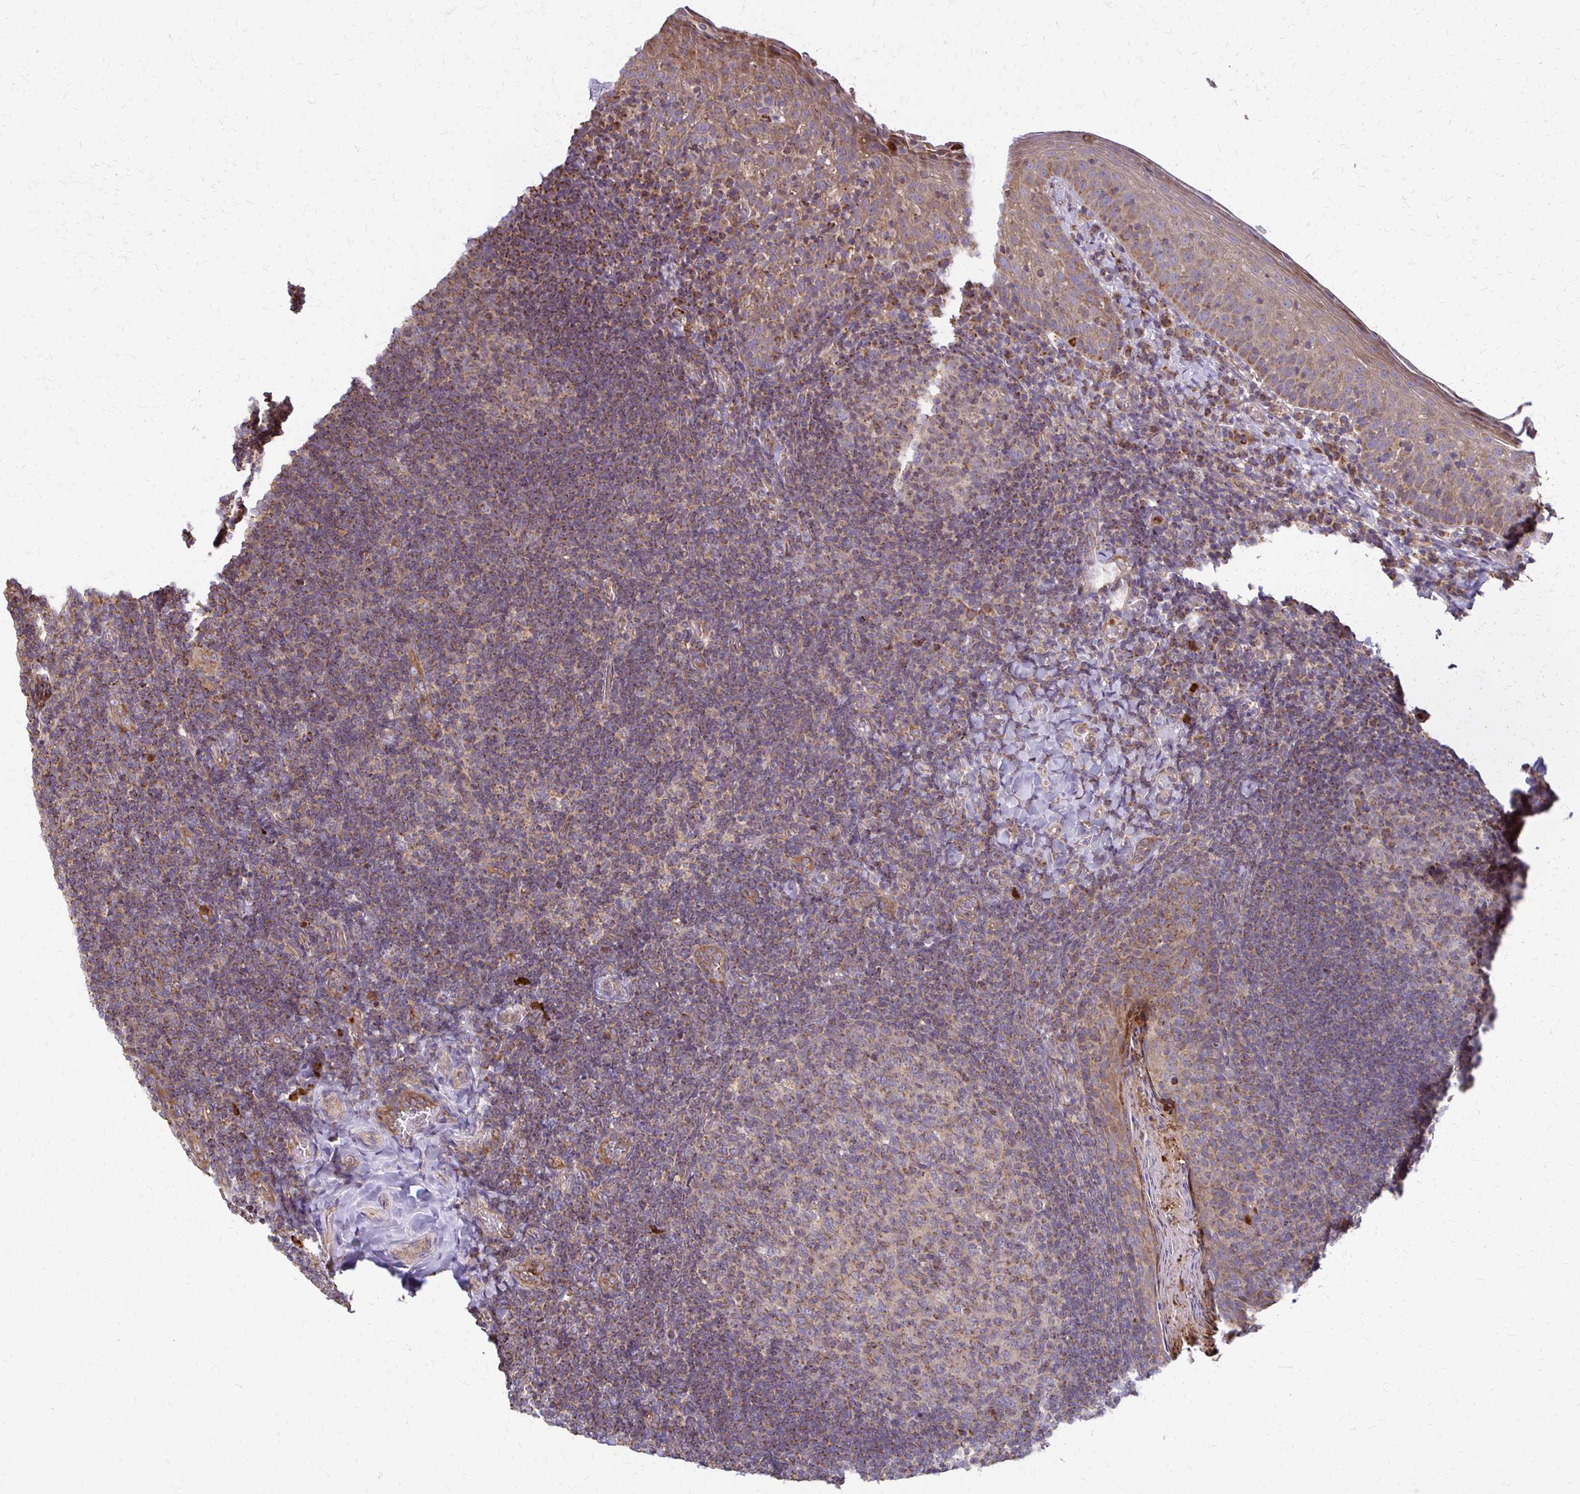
{"staining": {"intensity": "weak", "quantity": "<25%", "location": "cytoplasmic/membranous"}, "tissue": "tonsil", "cell_type": "Germinal center cells", "image_type": "normal", "snomed": [{"axis": "morphology", "description": "Normal tissue, NOS"}, {"axis": "topography", "description": "Tonsil"}], "caption": "Germinal center cells are negative for brown protein staining in unremarkable tonsil. (DAB (3,3'-diaminobenzidine) immunohistochemistry (IHC), high magnification).", "gene": "EIF4EBP2", "patient": {"sex": "female", "age": 10}}